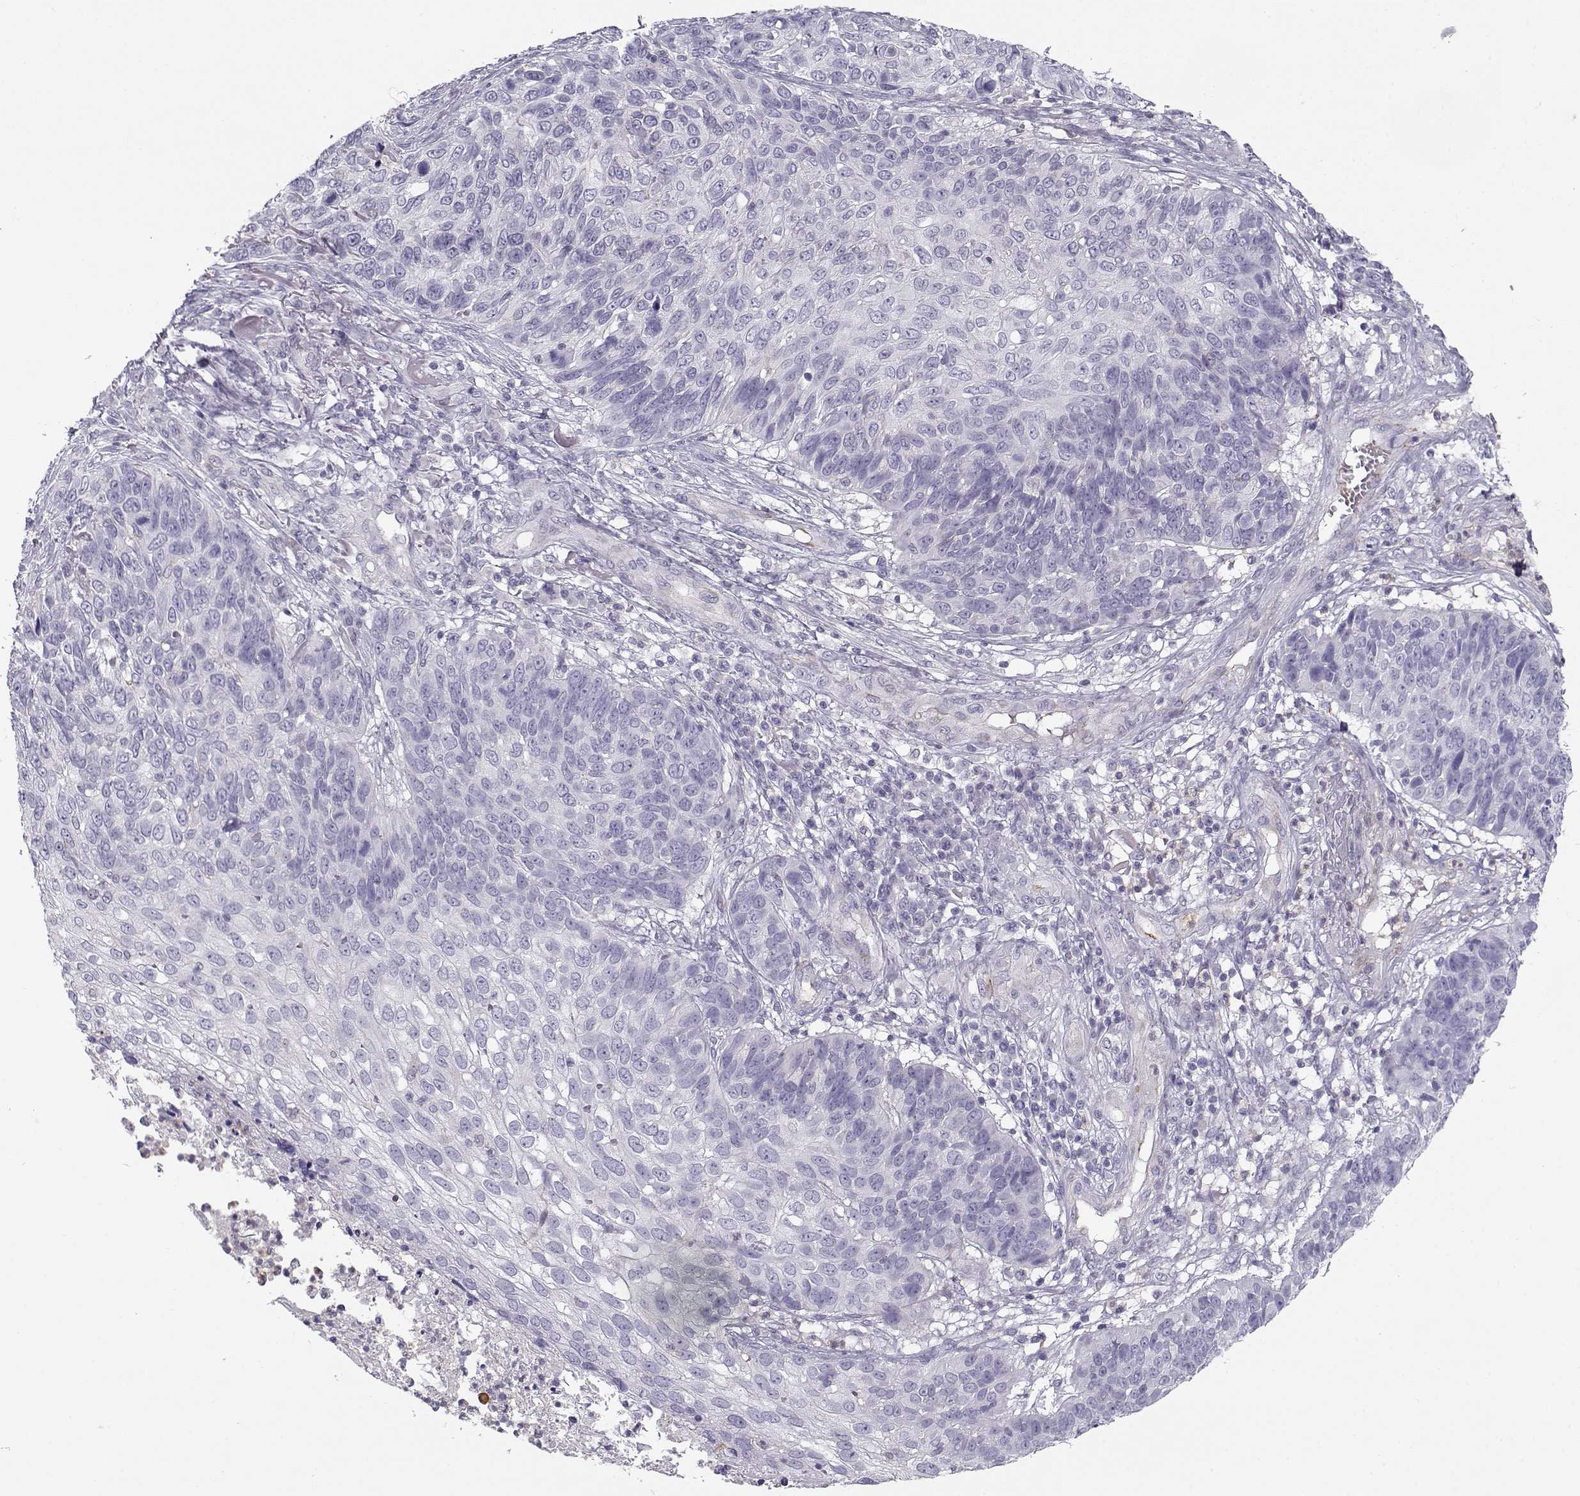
{"staining": {"intensity": "negative", "quantity": "none", "location": "none"}, "tissue": "skin cancer", "cell_type": "Tumor cells", "image_type": "cancer", "snomed": [{"axis": "morphology", "description": "Squamous cell carcinoma, NOS"}, {"axis": "topography", "description": "Skin"}], "caption": "A photomicrograph of human skin cancer (squamous cell carcinoma) is negative for staining in tumor cells.", "gene": "MYO1A", "patient": {"sex": "male", "age": 92}}